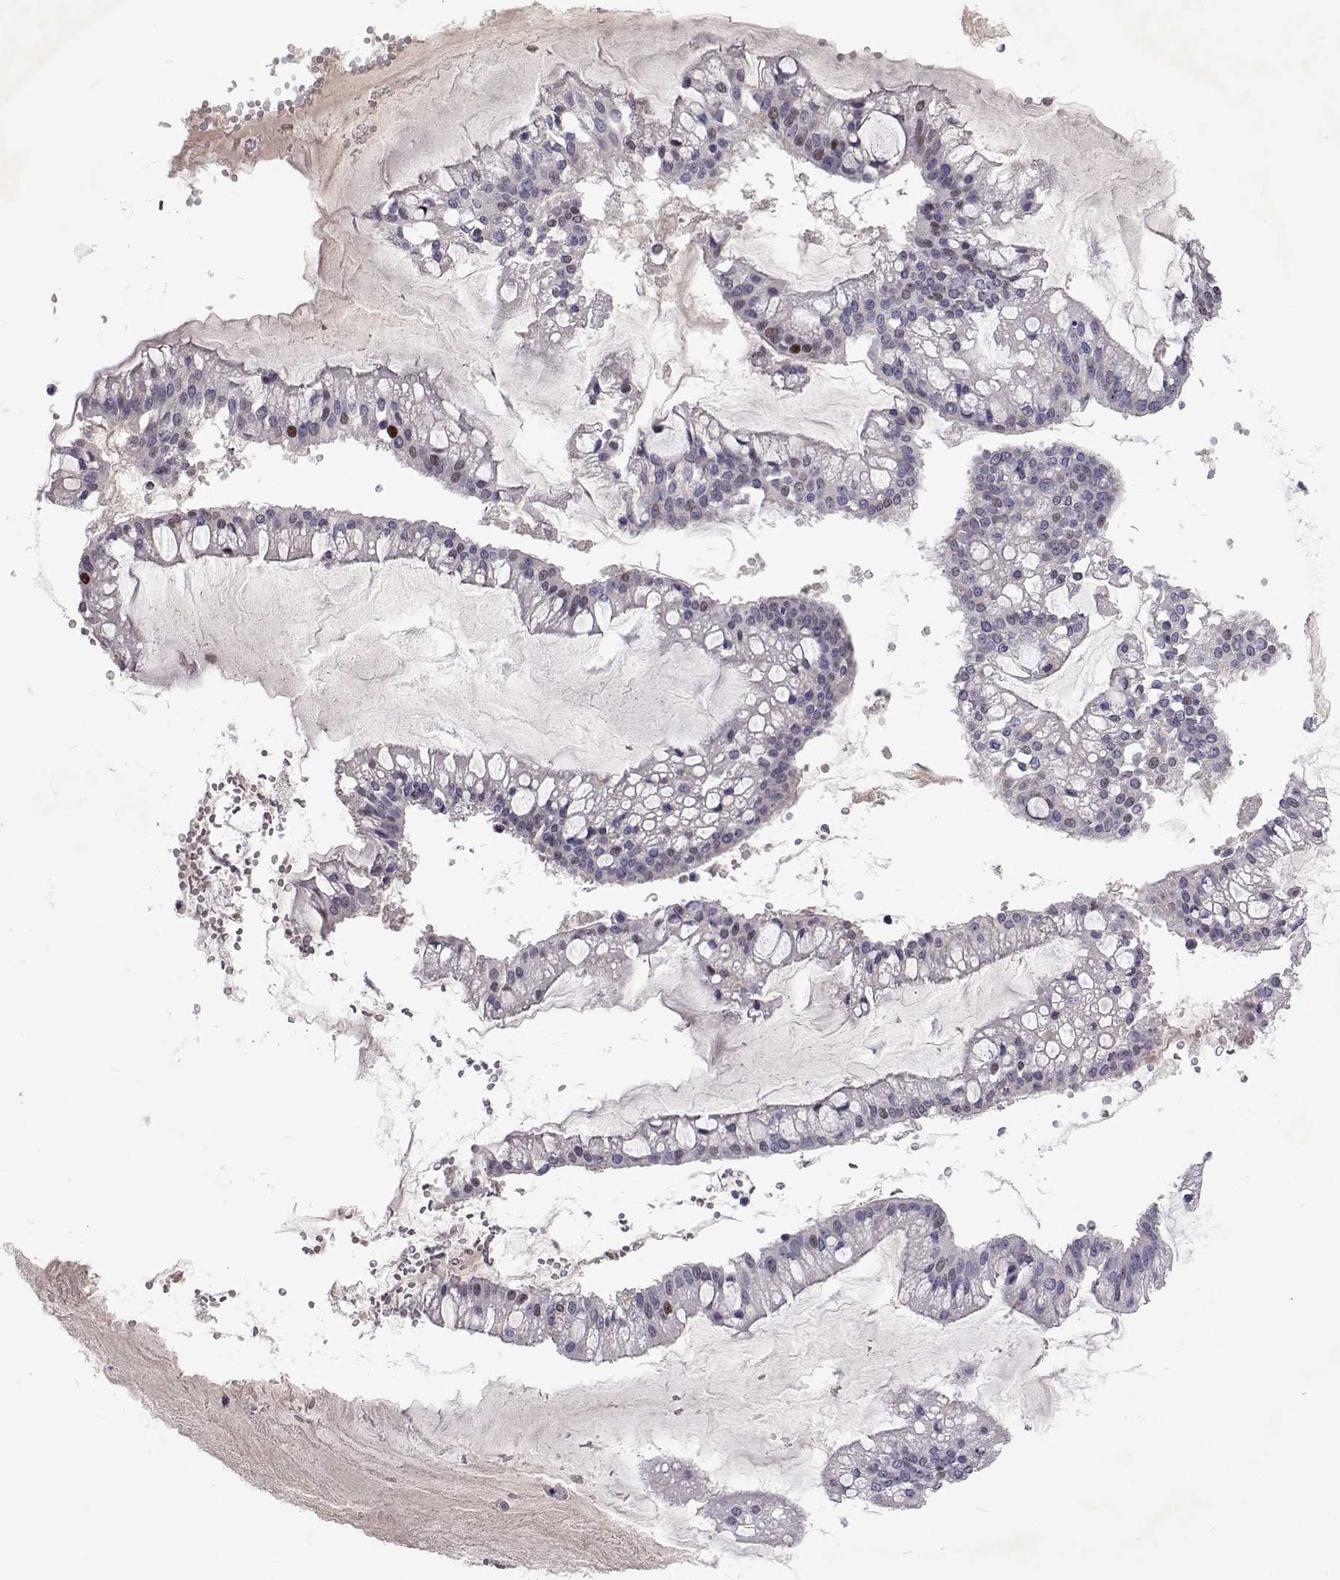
{"staining": {"intensity": "negative", "quantity": "none", "location": "none"}, "tissue": "ovarian cancer", "cell_type": "Tumor cells", "image_type": "cancer", "snomed": [{"axis": "morphology", "description": "Cystadenocarcinoma, mucinous, NOS"}, {"axis": "topography", "description": "Ovary"}], "caption": "High power microscopy histopathology image of an immunohistochemistry (IHC) image of mucinous cystadenocarcinoma (ovarian), revealing no significant staining in tumor cells.", "gene": "TCF15", "patient": {"sex": "female", "age": 73}}